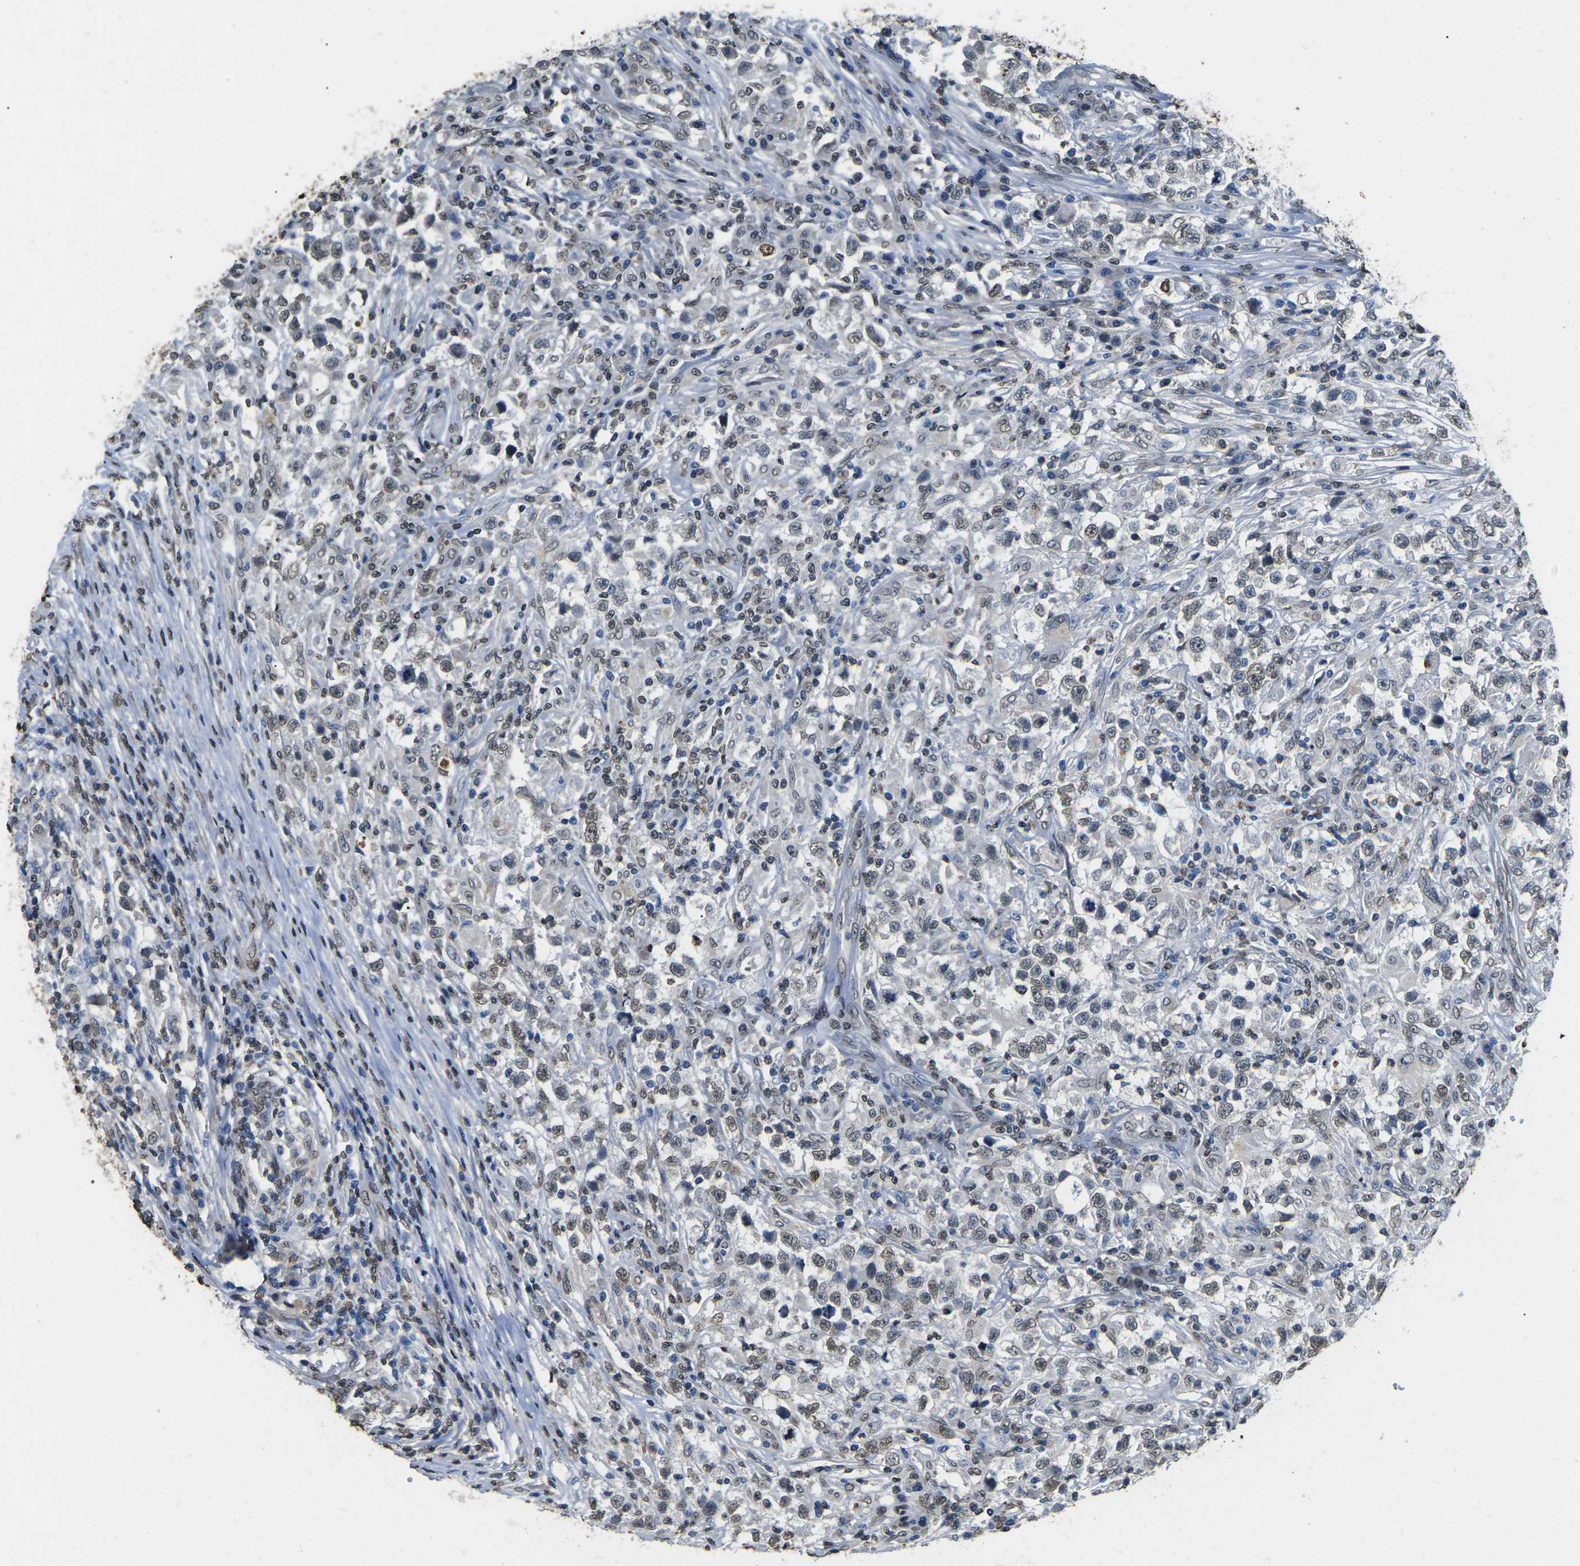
{"staining": {"intensity": "weak", "quantity": "25%-75%", "location": "nuclear"}, "tissue": "testis cancer", "cell_type": "Tumor cells", "image_type": "cancer", "snomed": [{"axis": "morphology", "description": "Carcinoma, Embryonal, NOS"}, {"axis": "topography", "description": "Testis"}], "caption": "Brown immunohistochemical staining in embryonal carcinoma (testis) exhibits weak nuclear expression in about 25%-75% of tumor cells.", "gene": "SCNN1B", "patient": {"sex": "male", "age": 21}}